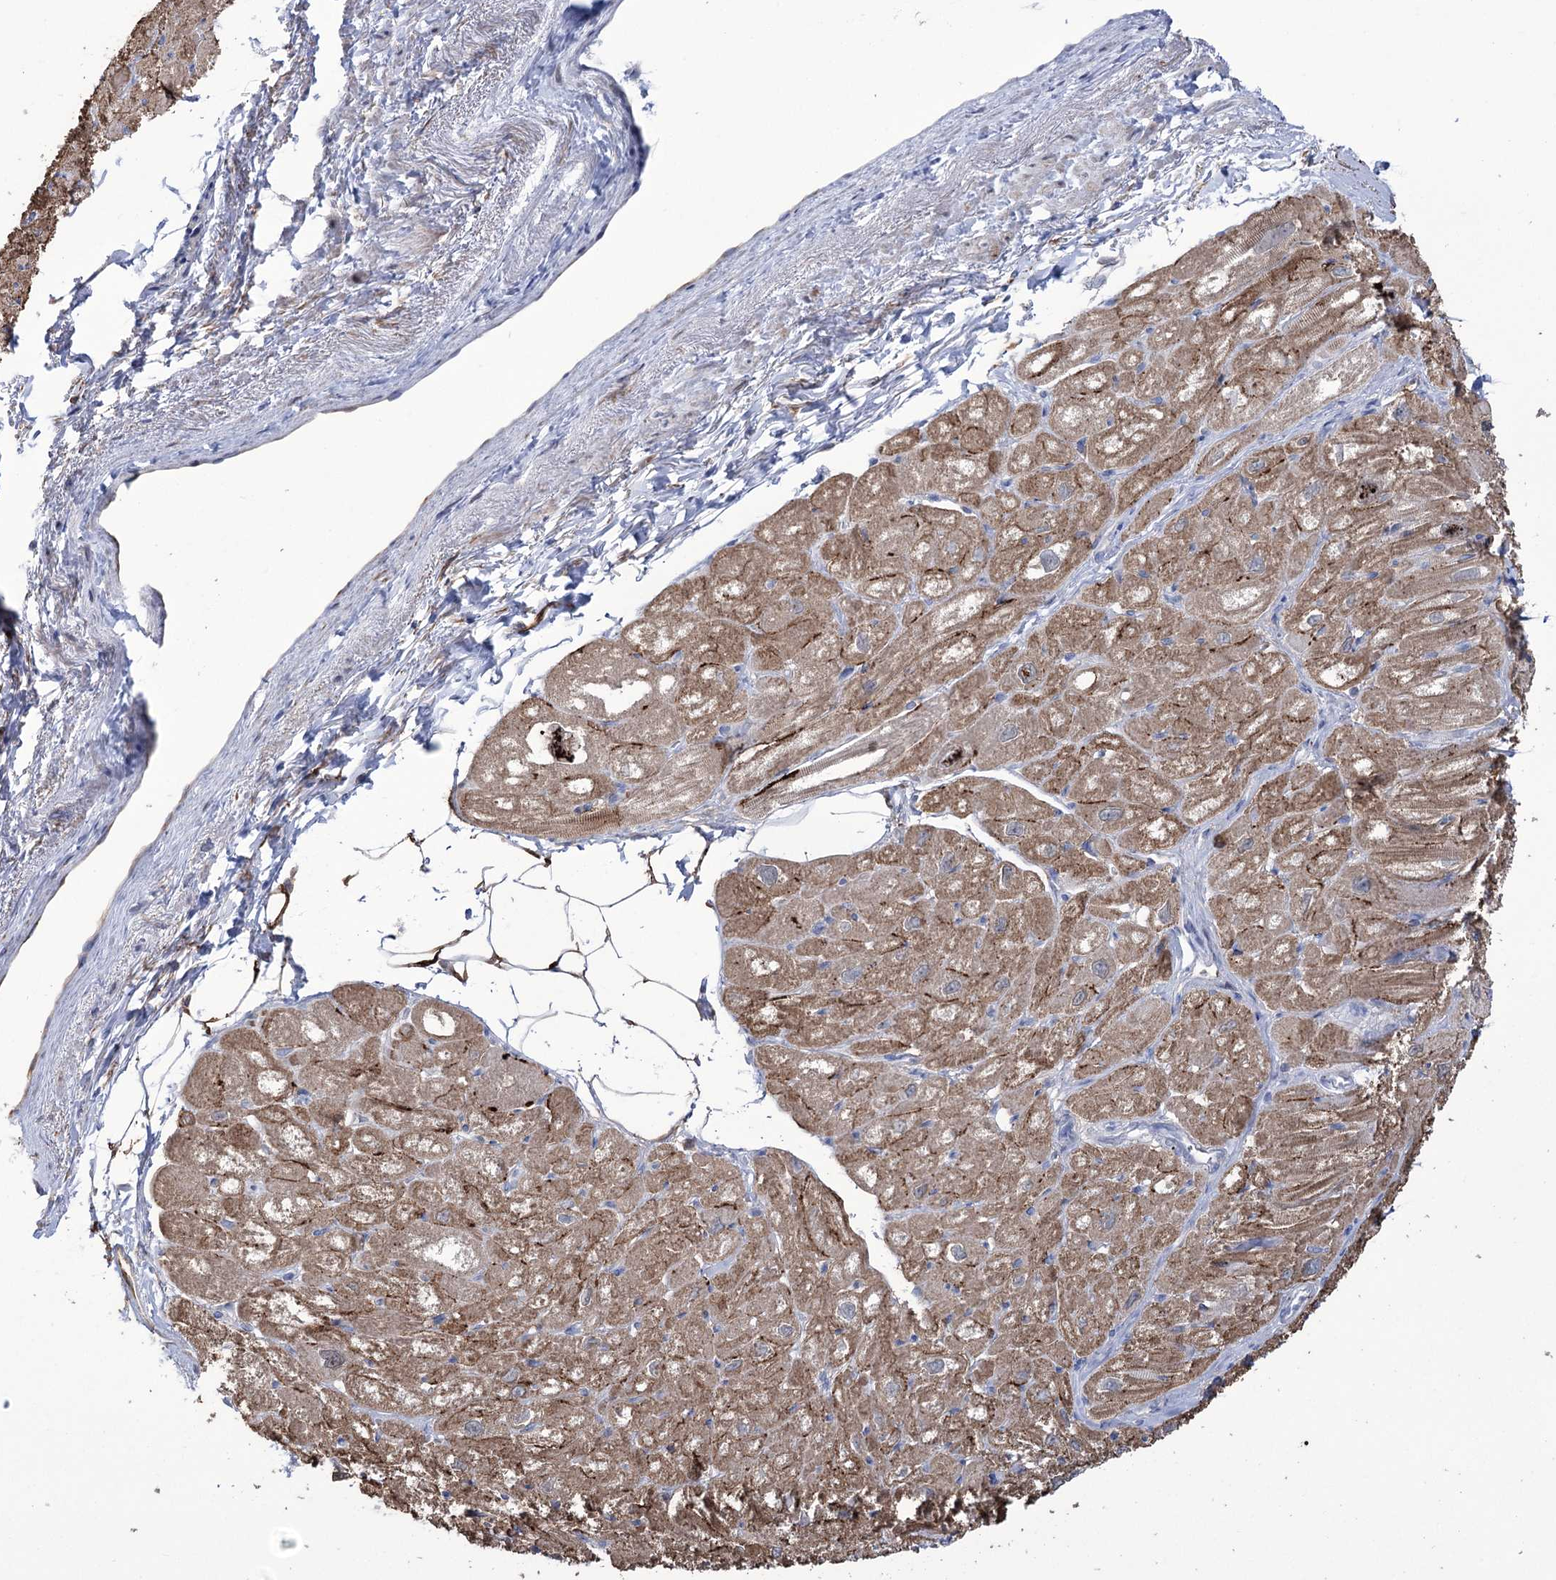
{"staining": {"intensity": "moderate", "quantity": ">75%", "location": "cytoplasmic/membranous"}, "tissue": "heart muscle", "cell_type": "Cardiomyocytes", "image_type": "normal", "snomed": [{"axis": "morphology", "description": "Normal tissue, NOS"}, {"axis": "topography", "description": "Heart"}], "caption": "Protein staining of unremarkable heart muscle shows moderate cytoplasmic/membranous positivity in approximately >75% of cardiomyocytes. The staining was performed using DAB (3,3'-diaminobenzidine) to visualize the protein expression in brown, while the nuclei were stained in blue with hematoxylin (Magnification: 20x).", "gene": "ZNF622", "patient": {"sex": "male", "age": 50}}